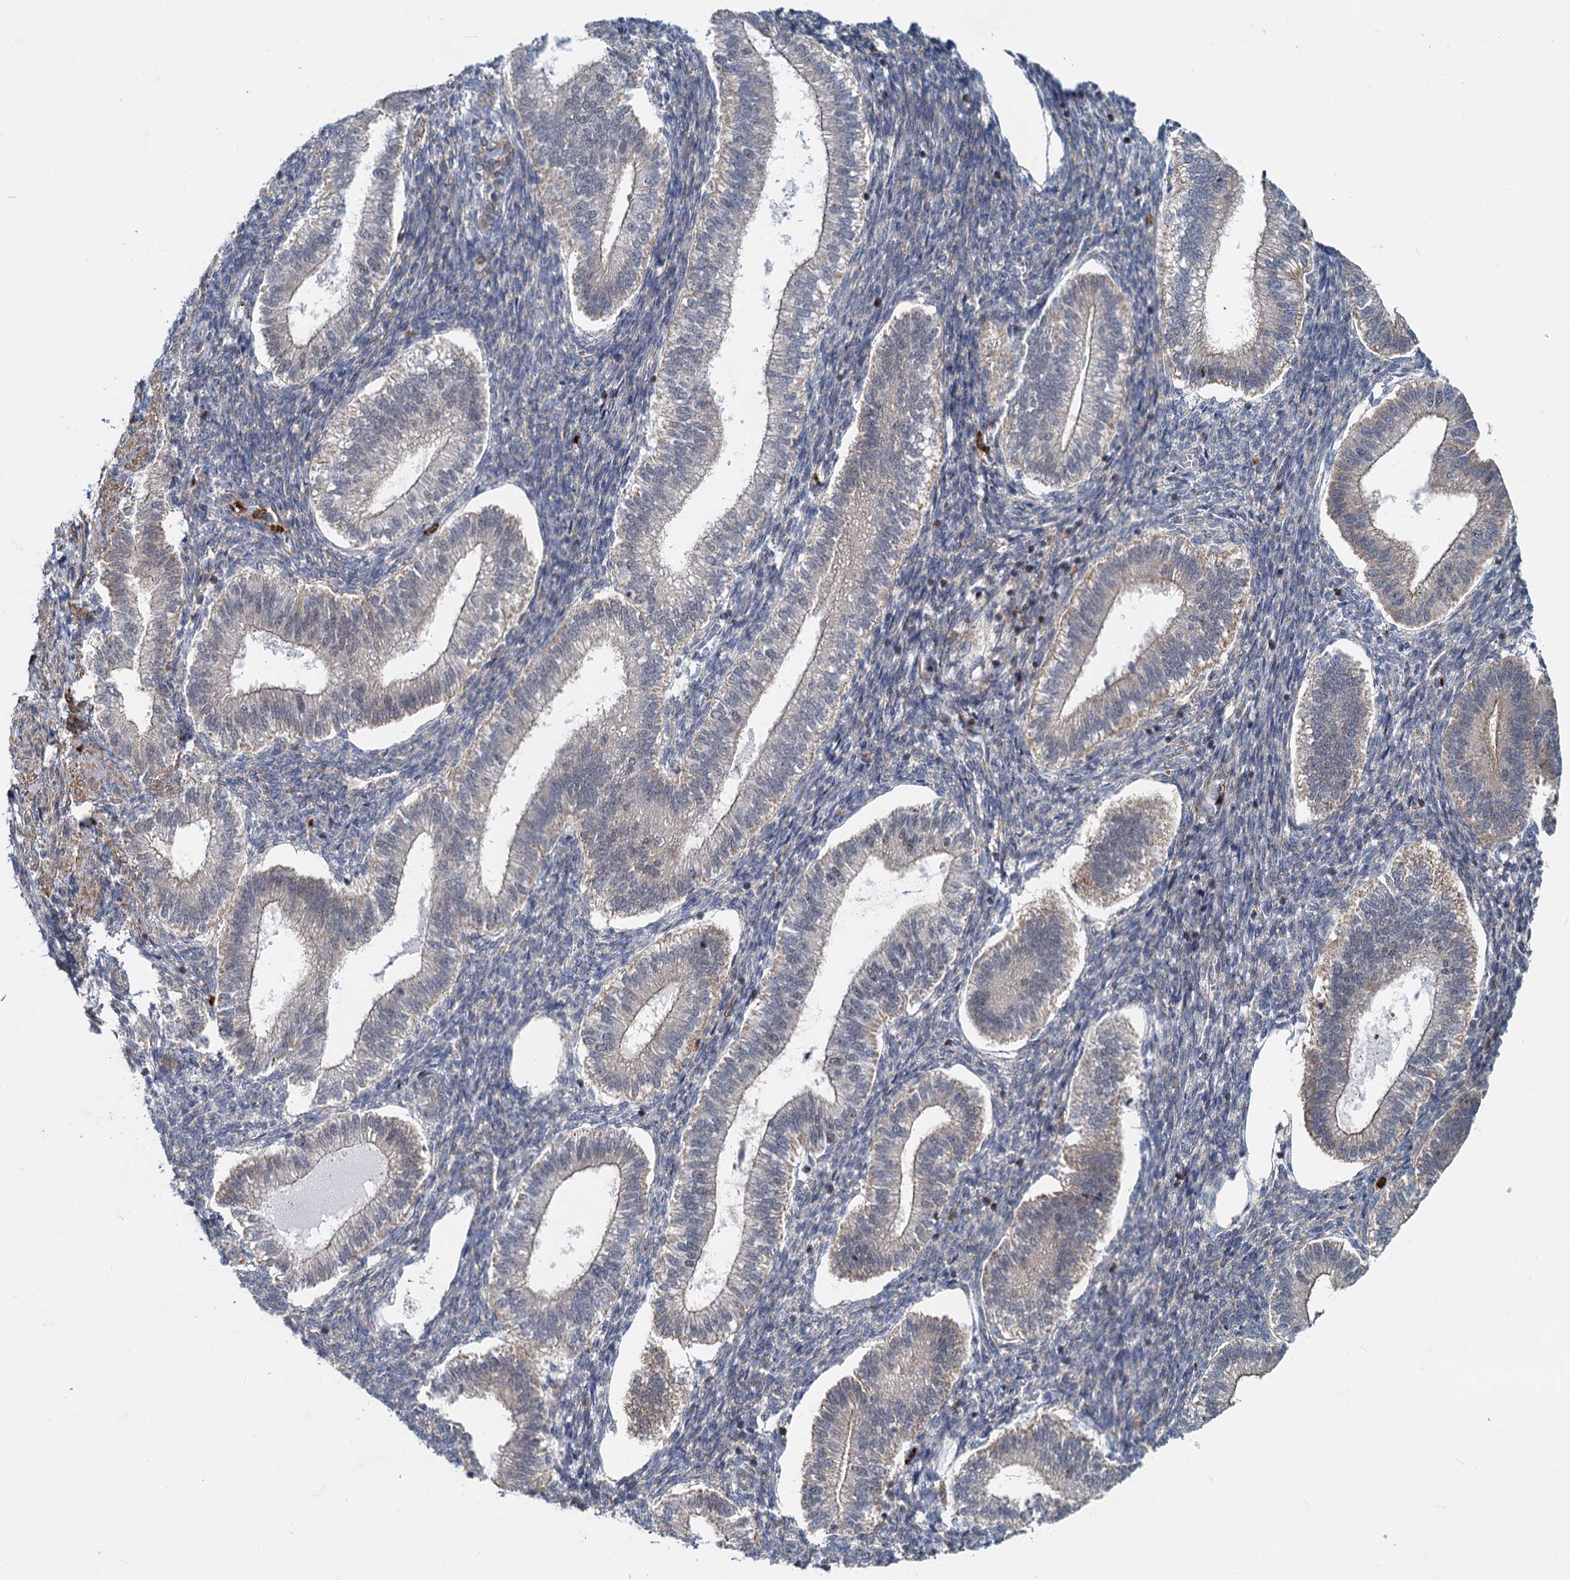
{"staining": {"intensity": "negative", "quantity": "none", "location": "none"}, "tissue": "endometrium", "cell_type": "Cells in endometrial stroma", "image_type": "normal", "snomed": [{"axis": "morphology", "description": "Normal tissue, NOS"}, {"axis": "topography", "description": "Endometrium"}], "caption": "Cells in endometrial stroma are negative for brown protein staining in unremarkable endometrium. (DAB IHC, high magnification).", "gene": "ADCY2", "patient": {"sex": "female", "age": 25}}